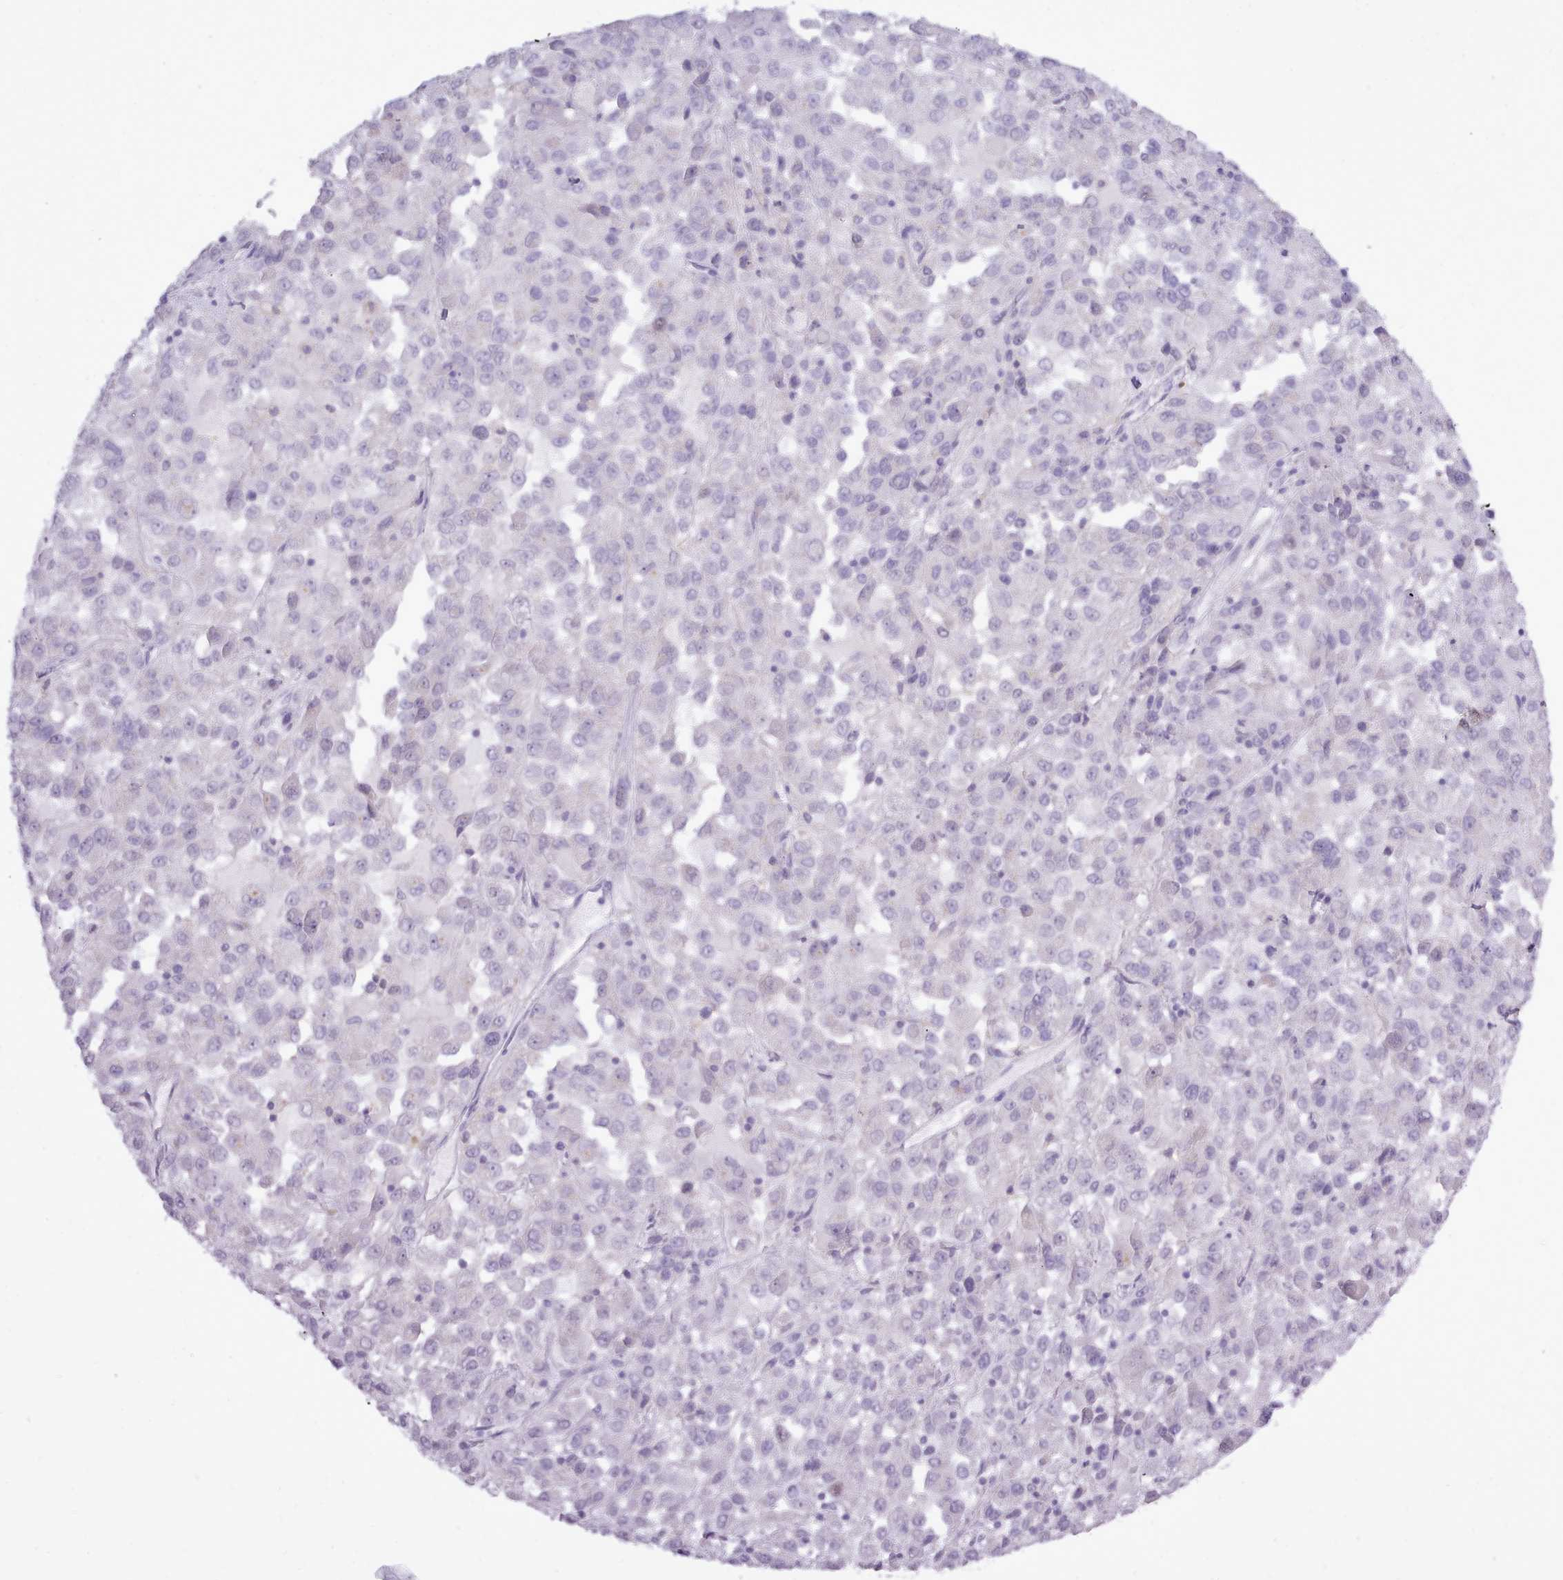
{"staining": {"intensity": "negative", "quantity": "none", "location": "none"}, "tissue": "melanoma", "cell_type": "Tumor cells", "image_type": "cancer", "snomed": [{"axis": "morphology", "description": "Malignant melanoma, Metastatic site"}, {"axis": "topography", "description": "Lung"}], "caption": "DAB immunohistochemical staining of melanoma shows no significant staining in tumor cells.", "gene": "BDKRB2", "patient": {"sex": "male", "age": 64}}